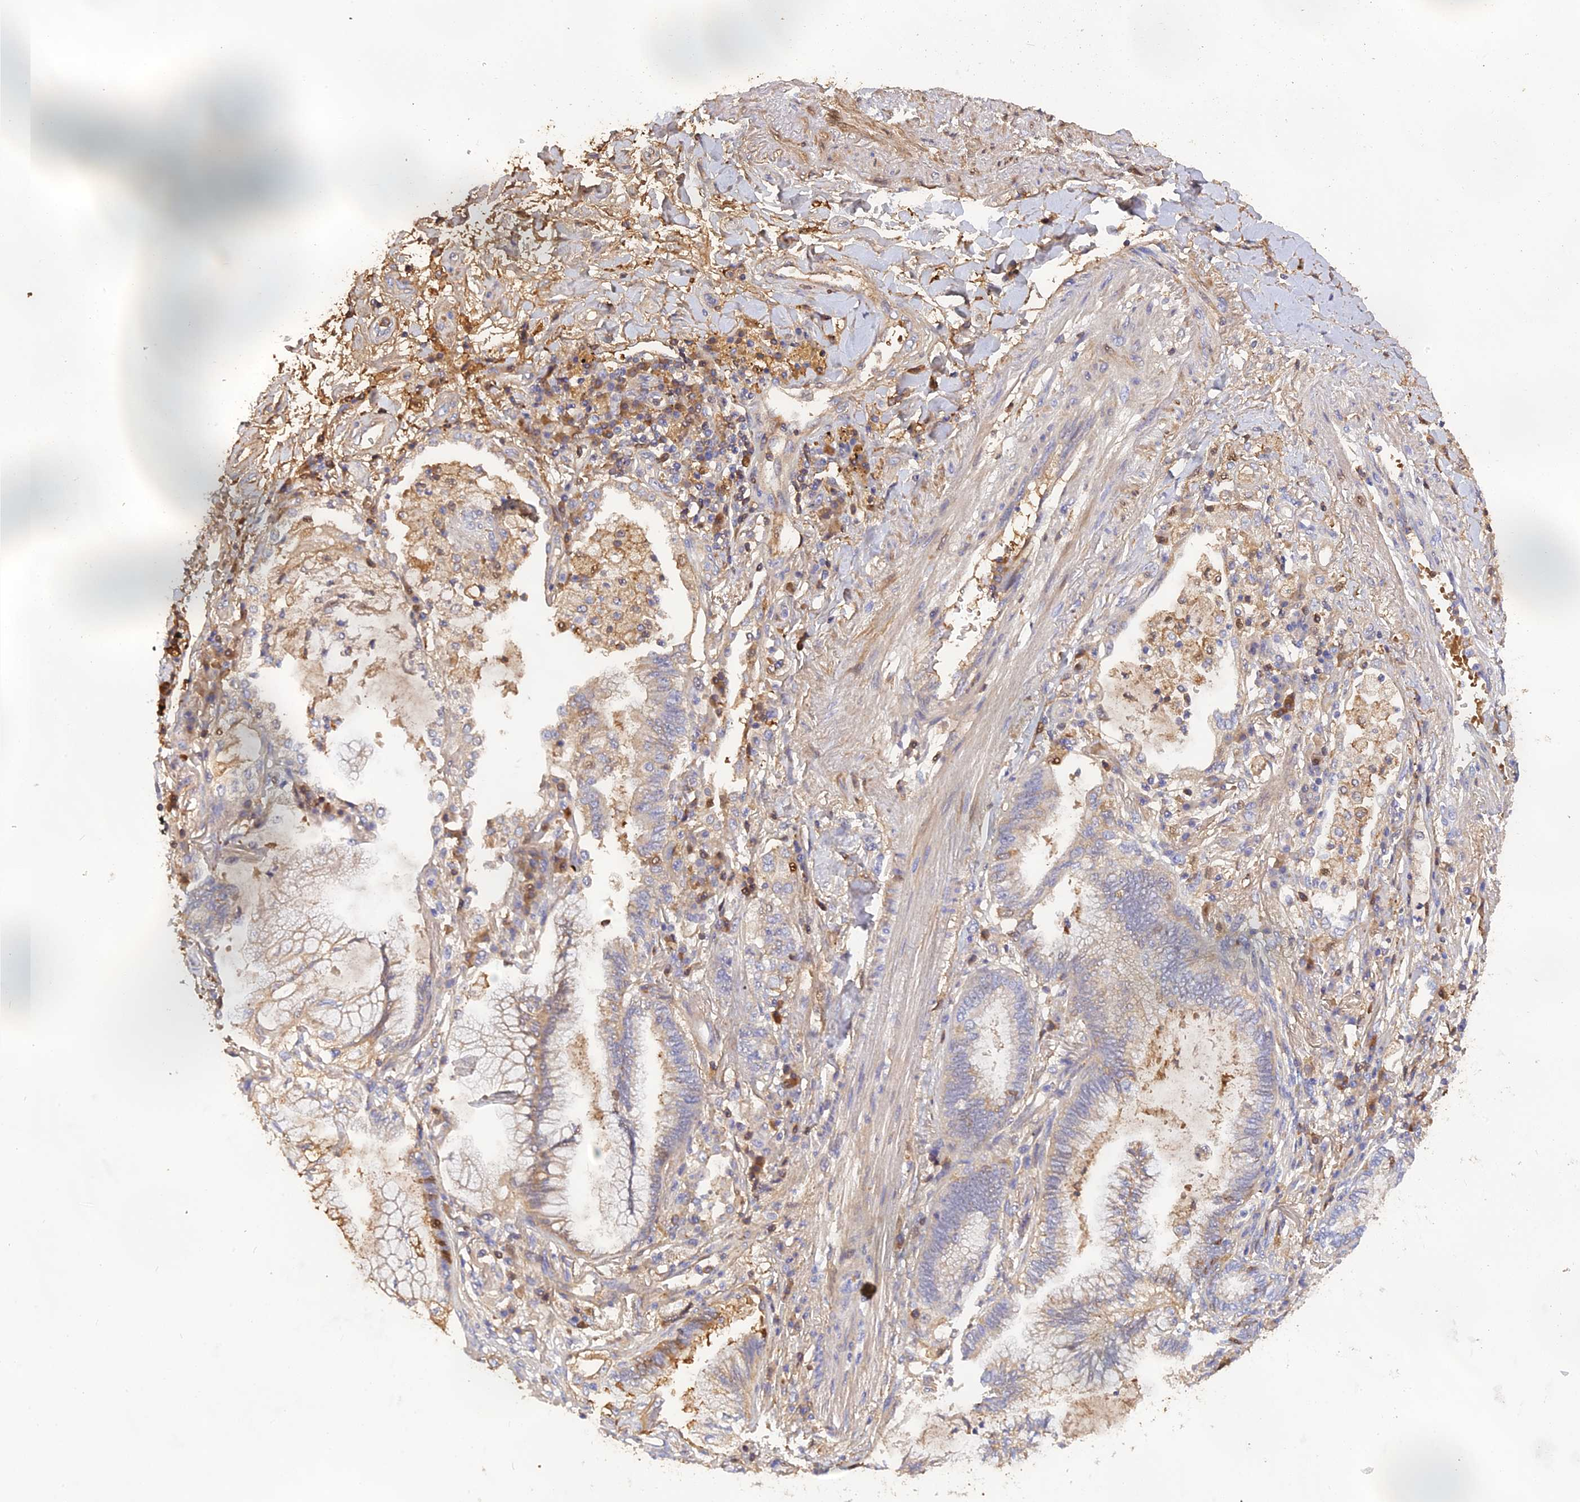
{"staining": {"intensity": "weak", "quantity": "25%-75%", "location": "cytoplasmic/membranous"}, "tissue": "lung cancer", "cell_type": "Tumor cells", "image_type": "cancer", "snomed": [{"axis": "morphology", "description": "Adenocarcinoma, NOS"}, {"axis": "topography", "description": "Lung"}], "caption": "DAB (3,3'-diaminobenzidine) immunohistochemical staining of adenocarcinoma (lung) exhibits weak cytoplasmic/membranous protein positivity in about 25%-75% of tumor cells.", "gene": "PZP", "patient": {"sex": "female", "age": 70}}